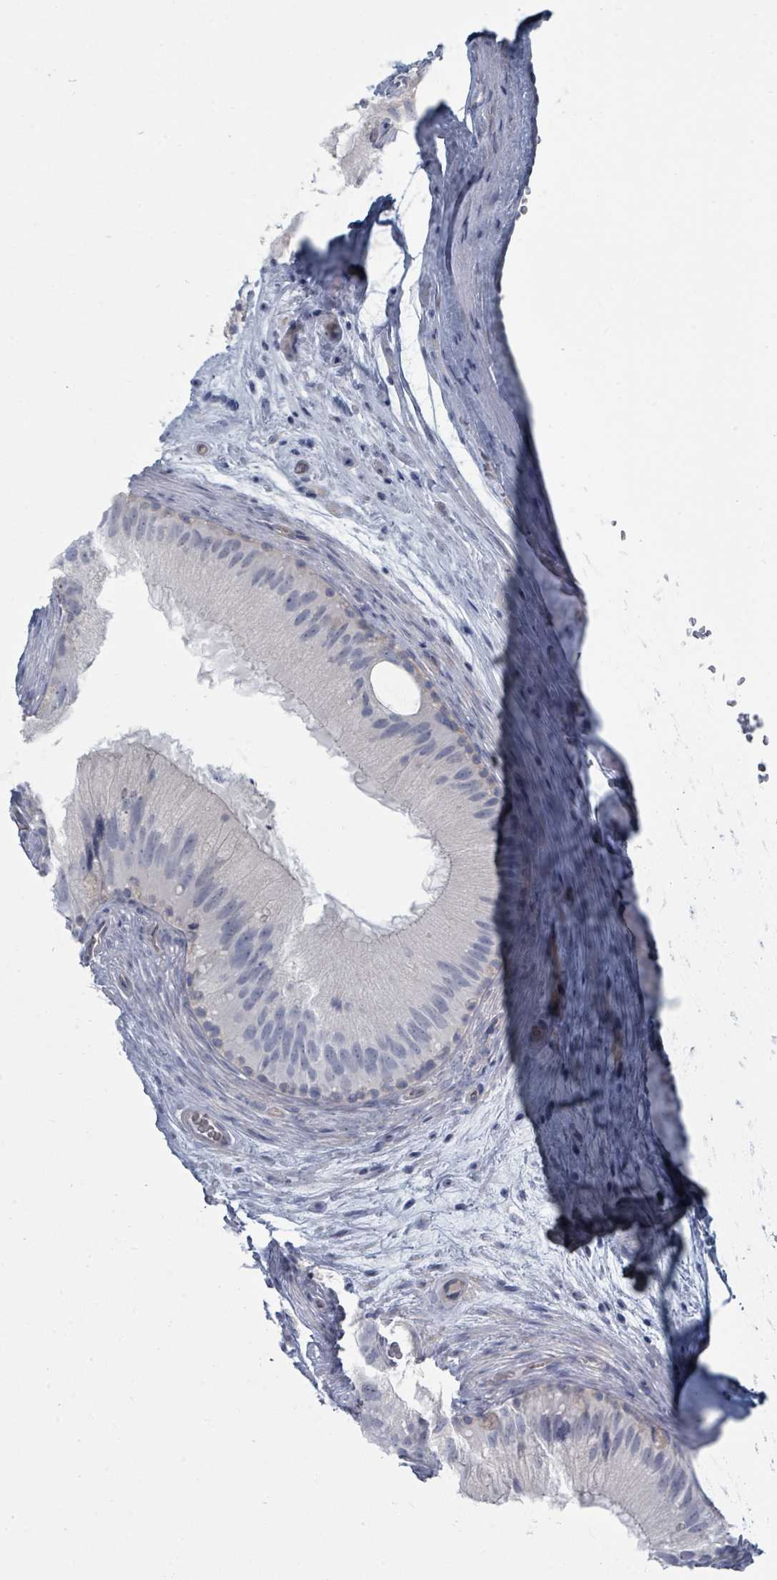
{"staining": {"intensity": "negative", "quantity": "none", "location": "none"}, "tissue": "epididymis", "cell_type": "Glandular cells", "image_type": "normal", "snomed": [{"axis": "morphology", "description": "Normal tissue, NOS"}, {"axis": "topography", "description": "Epididymis"}], "caption": "Protein analysis of unremarkable epididymis displays no significant positivity in glandular cells. The staining is performed using DAB (3,3'-diaminobenzidine) brown chromogen with nuclei counter-stained in using hematoxylin.", "gene": "SLC25A45", "patient": {"sex": "male", "age": 50}}